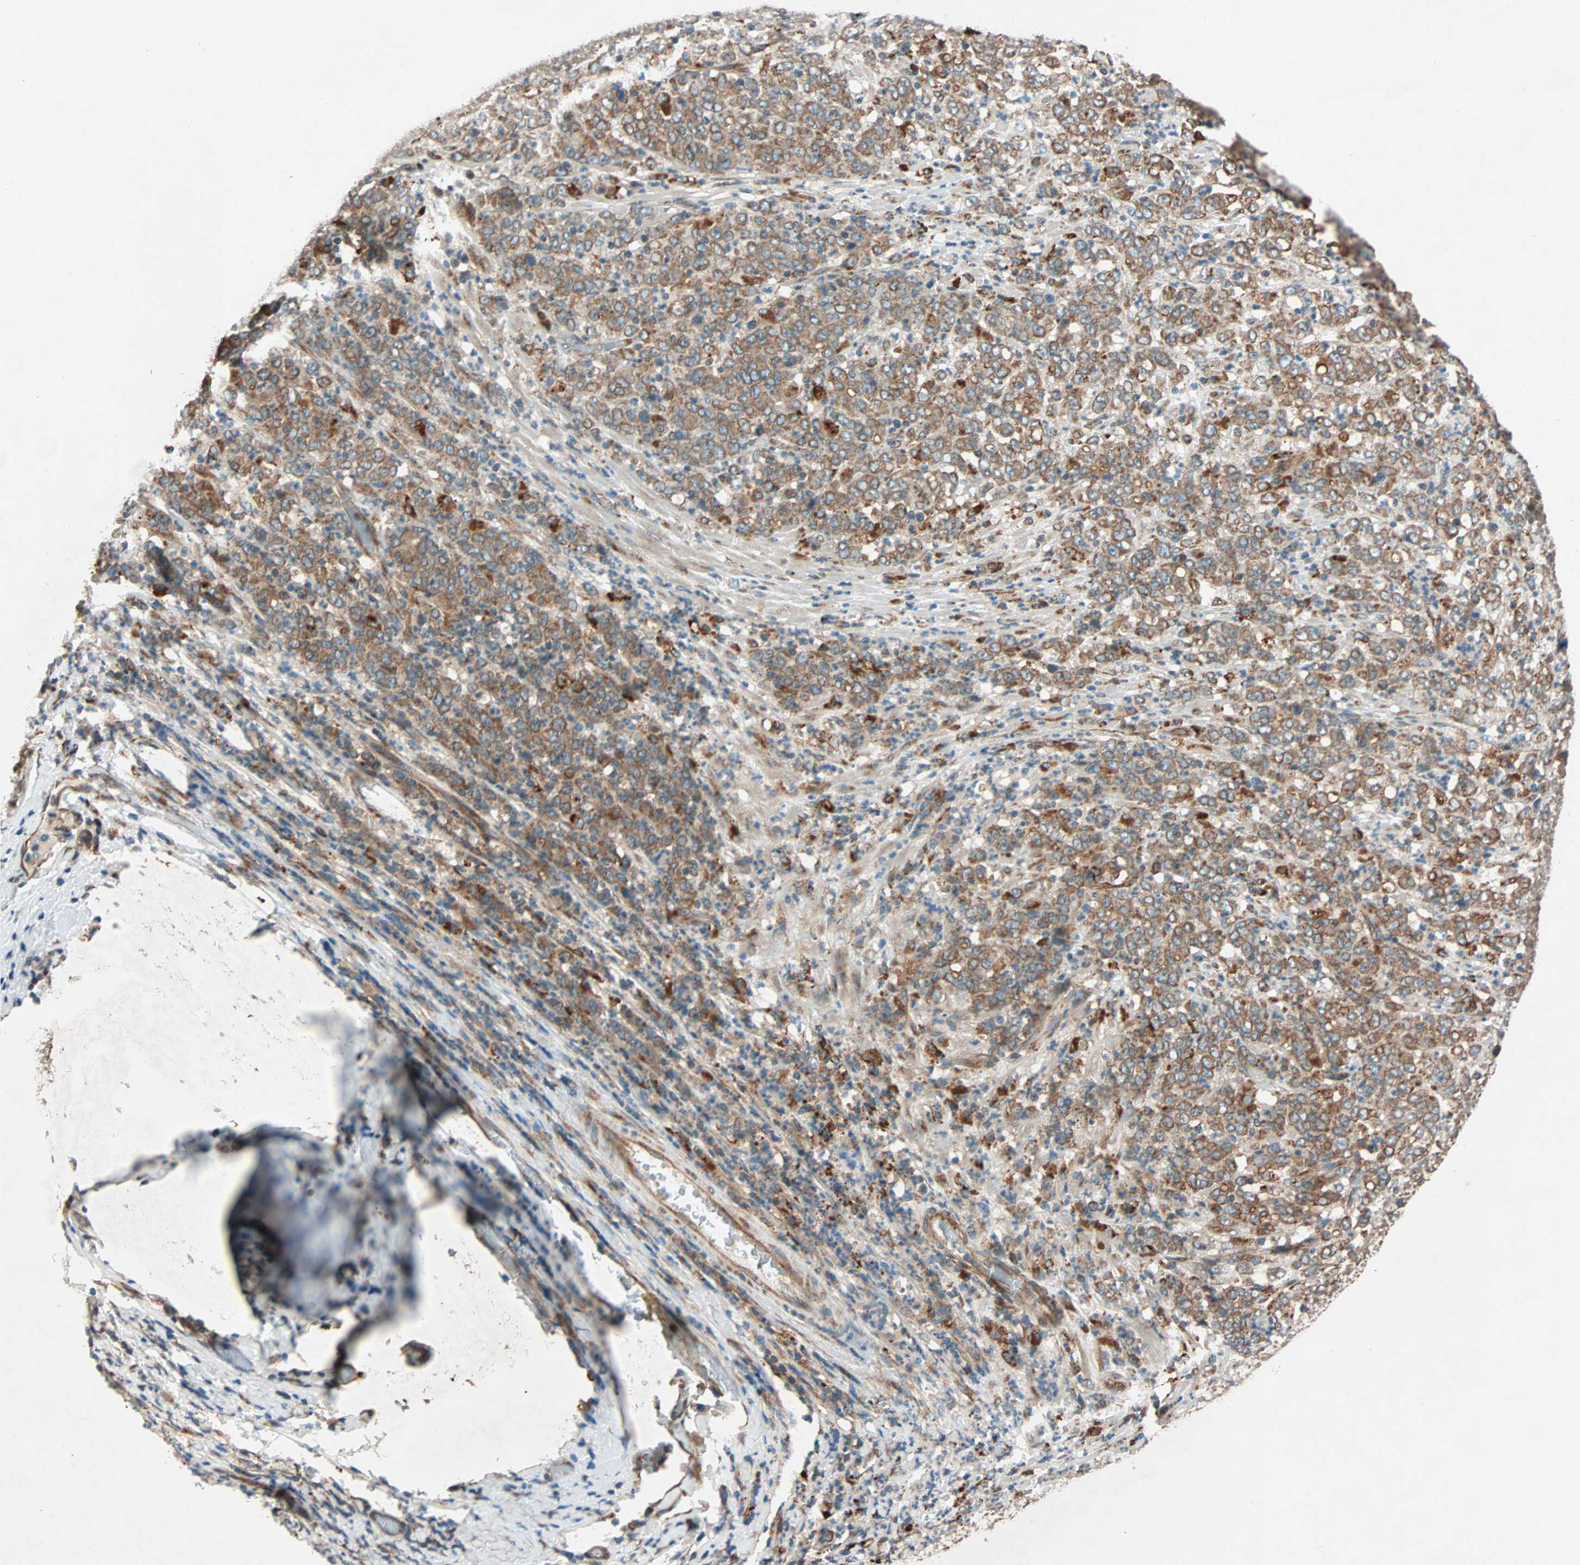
{"staining": {"intensity": "moderate", "quantity": ">75%", "location": "cytoplasmic/membranous"}, "tissue": "stomach cancer", "cell_type": "Tumor cells", "image_type": "cancer", "snomed": [{"axis": "morphology", "description": "Adenocarcinoma, NOS"}, {"axis": "topography", "description": "Stomach, lower"}], "caption": "Immunohistochemical staining of human stomach cancer (adenocarcinoma) demonstrates medium levels of moderate cytoplasmic/membranous protein positivity in approximately >75% of tumor cells.", "gene": "PHYH", "patient": {"sex": "female", "age": 71}}